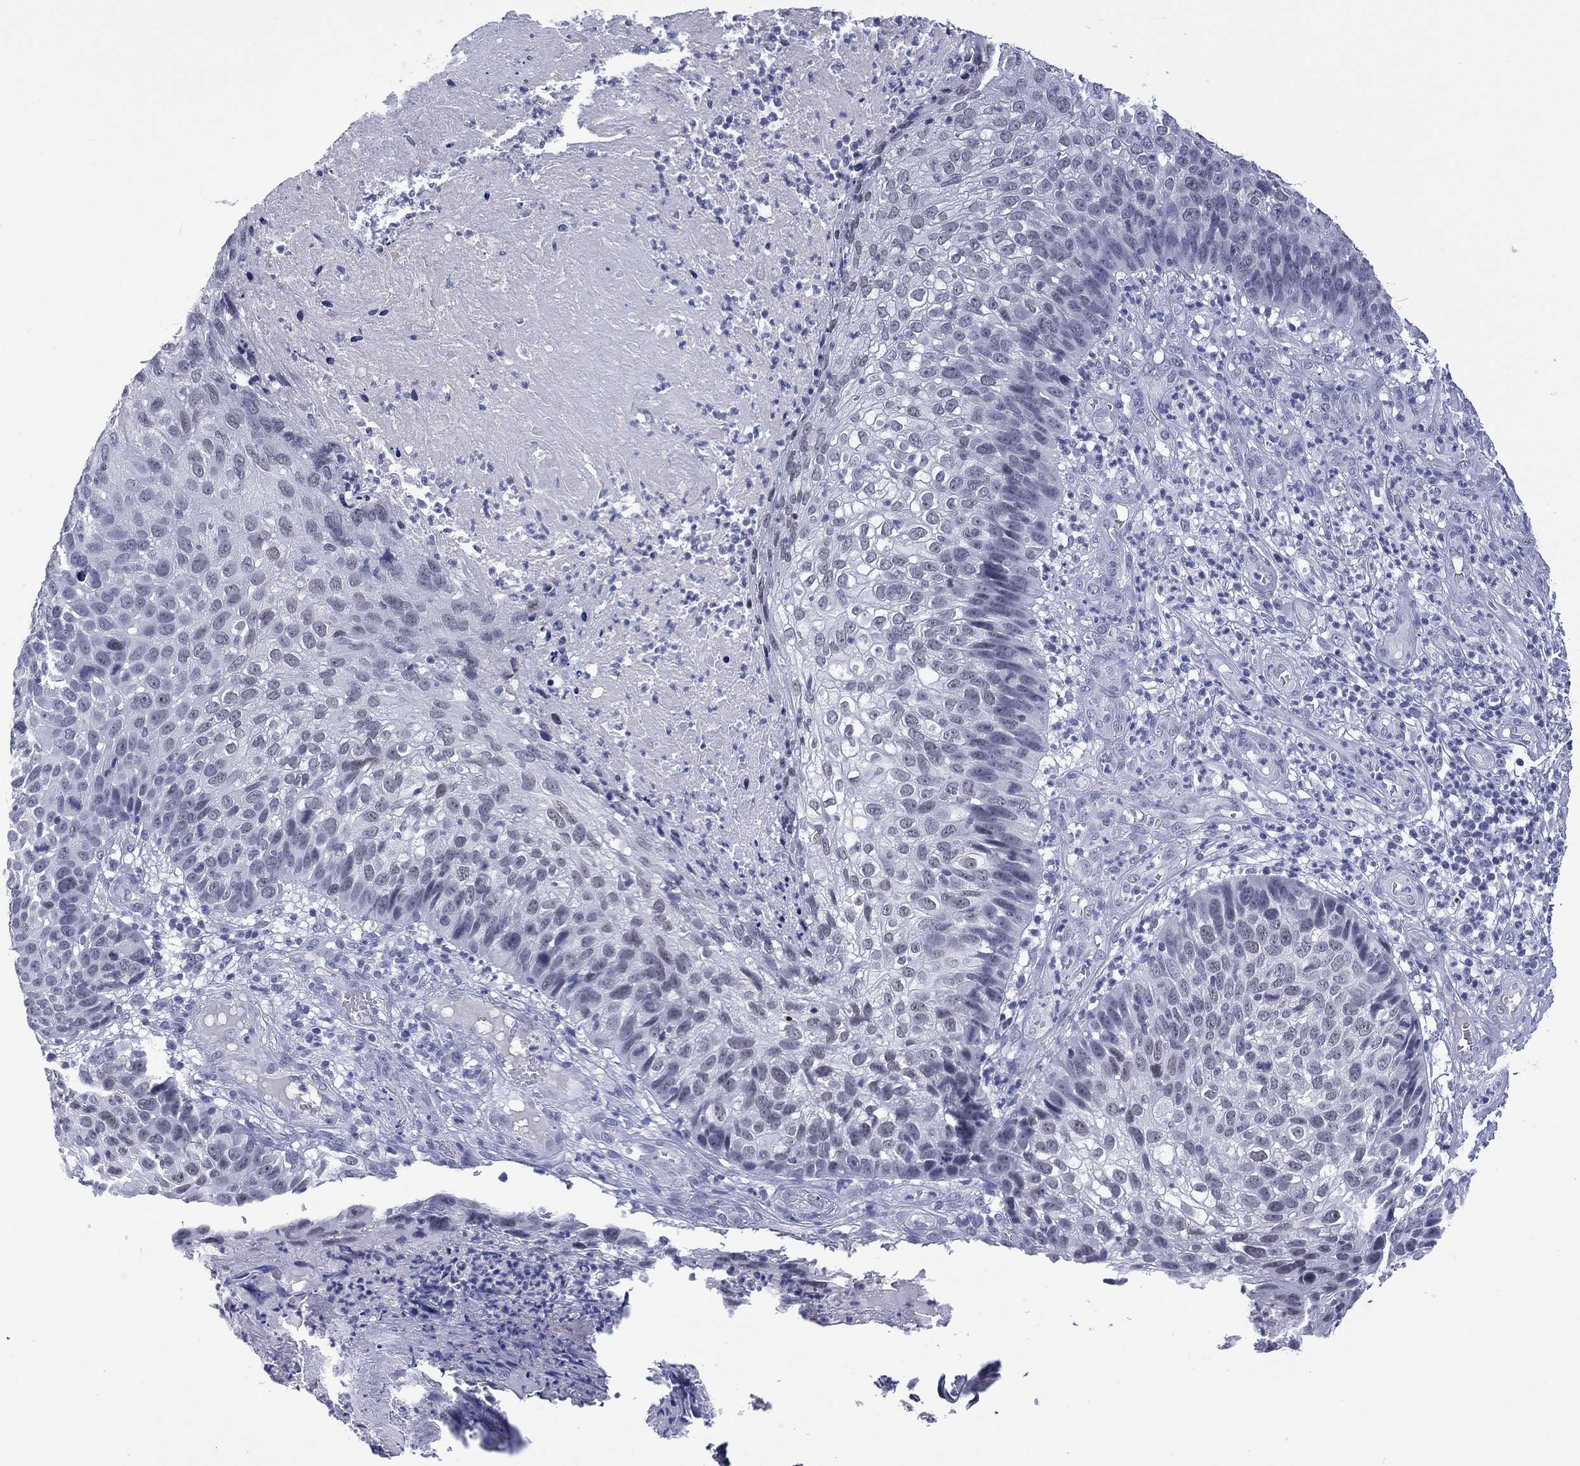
{"staining": {"intensity": "negative", "quantity": "none", "location": "none"}, "tissue": "skin cancer", "cell_type": "Tumor cells", "image_type": "cancer", "snomed": [{"axis": "morphology", "description": "Squamous cell carcinoma, NOS"}, {"axis": "topography", "description": "Skin"}], "caption": "IHC of skin squamous cell carcinoma demonstrates no positivity in tumor cells.", "gene": "SSX1", "patient": {"sex": "male", "age": 92}}